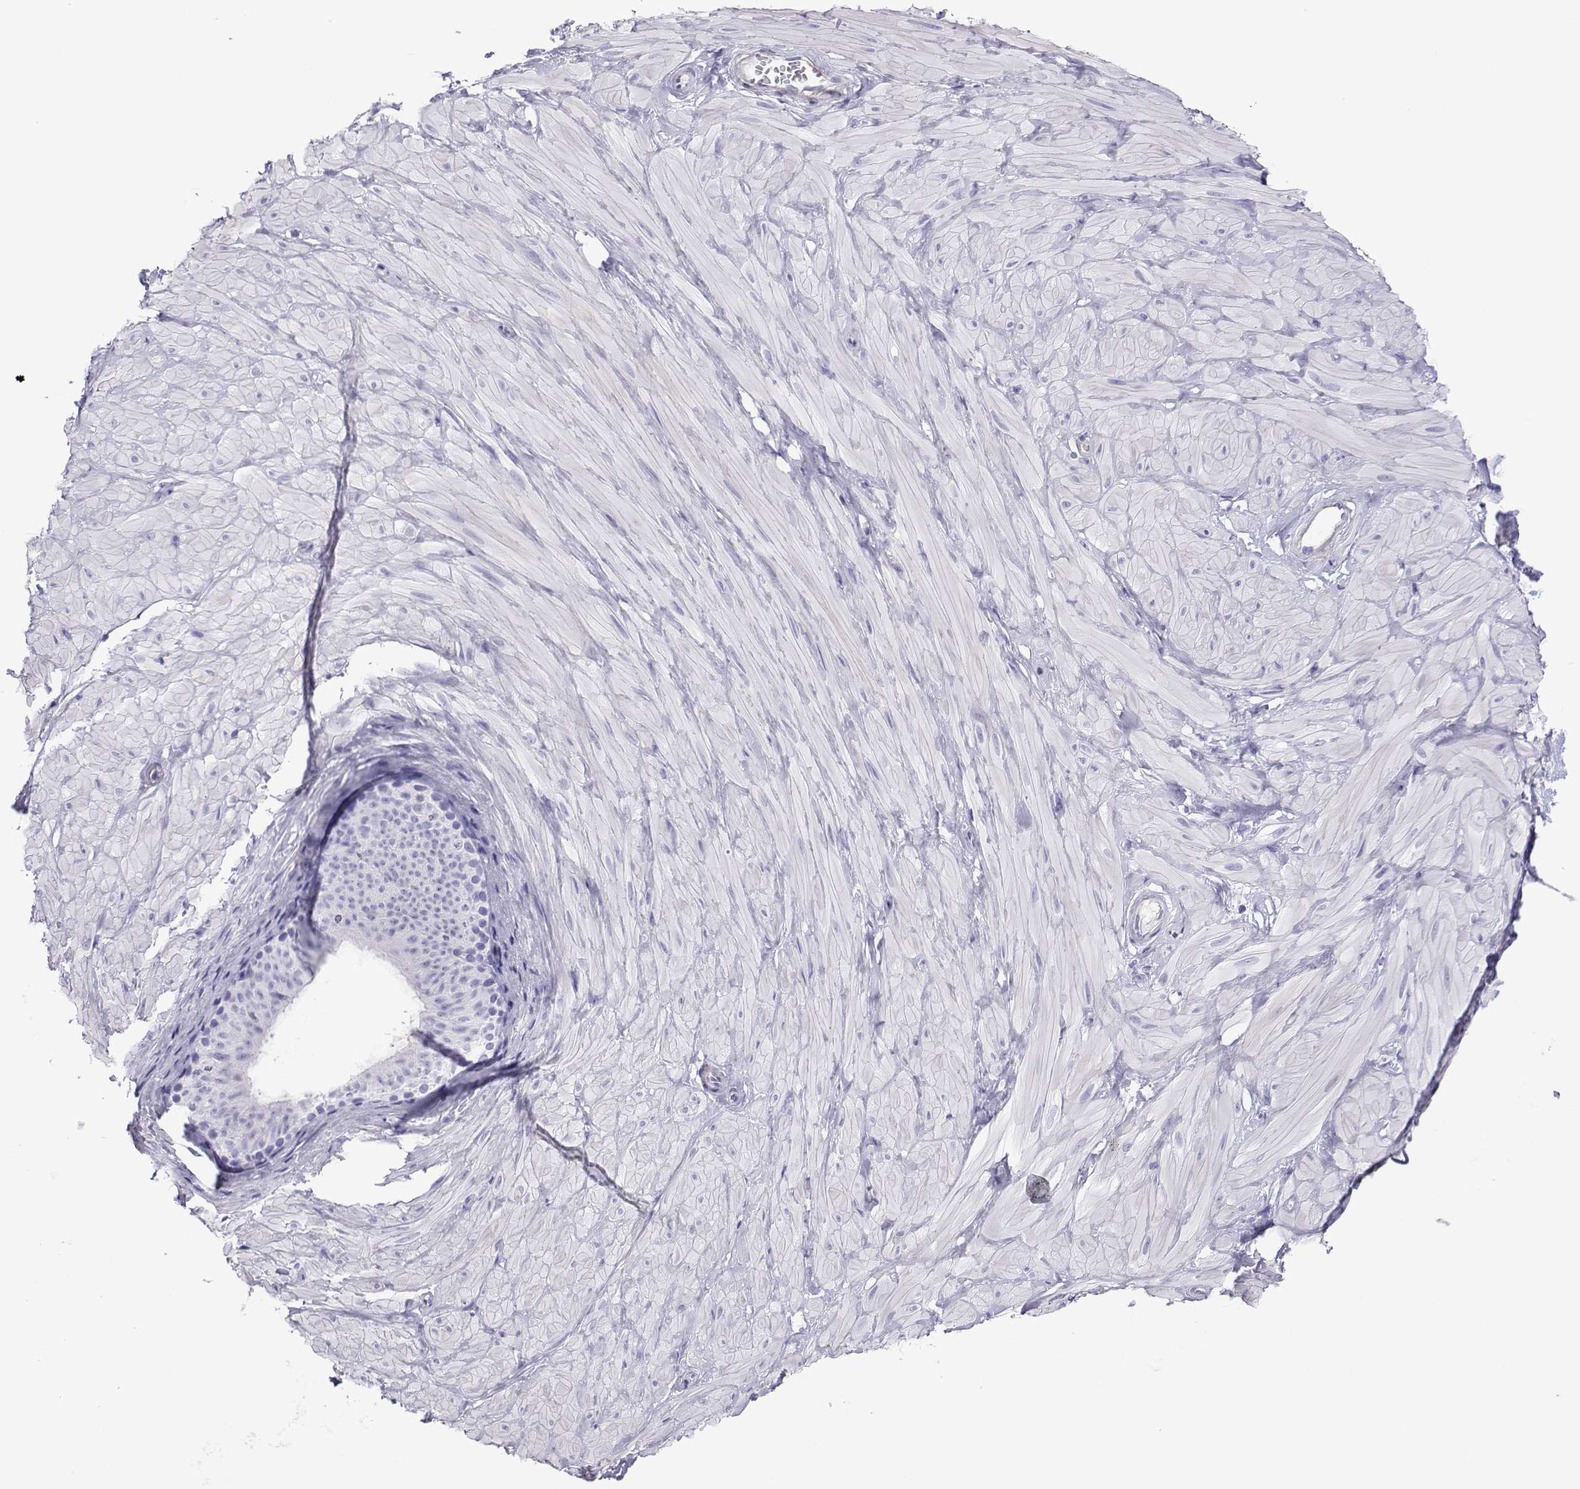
{"staining": {"intensity": "negative", "quantity": "none", "location": "none"}, "tissue": "adipose tissue", "cell_type": "Adipocytes", "image_type": "normal", "snomed": [{"axis": "morphology", "description": "Normal tissue, NOS"}, {"axis": "topography", "description": "Smooth muscle"}, {"axis": "topography", "description": "Peripheral nerve tissue"}], "caption": "Immunohistochemical staining of unremarkable human adipose tissue shows no significant expression in adipocytes.", "gene": "SPANXA1", "patient": {"sex": "male", "age": 22}}